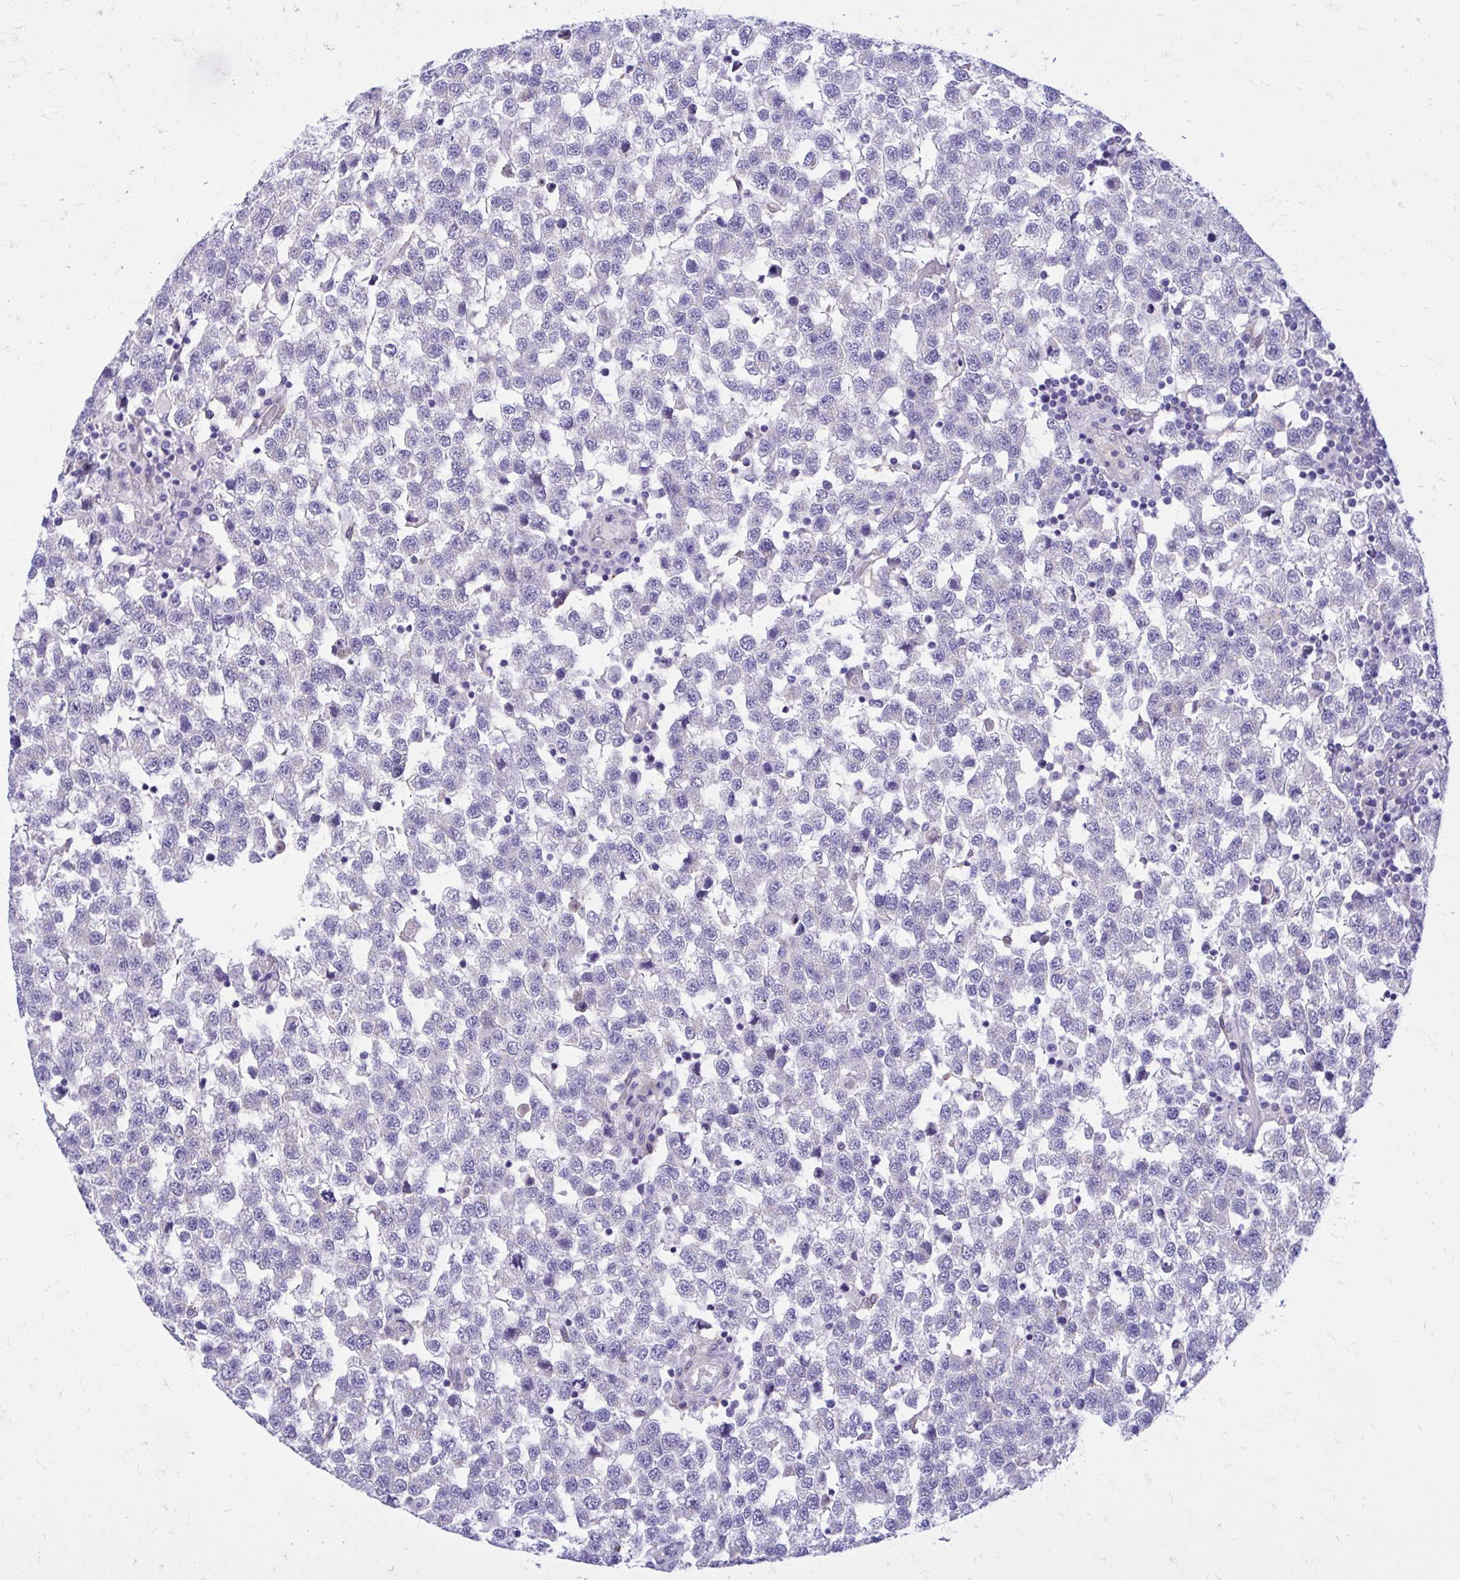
{"staining": {"intensity": "negative", "quantity": "none", "location": "none"}, "tissue": "testis cancer", "cell_type": "Tumor cells", "image_type": "cancer", "snomed": [{"axis": "morphology", "description": "Seminoma, NOS"}, {"axis": "topography", "description": "Testis"}], "caption": "The IHC photomicrograph has no significant positivity in tumor cells of seminoma (testis) tissue.", "gene": "ADAMTSL1", "patient": {"sex": "male", "age": 34}}